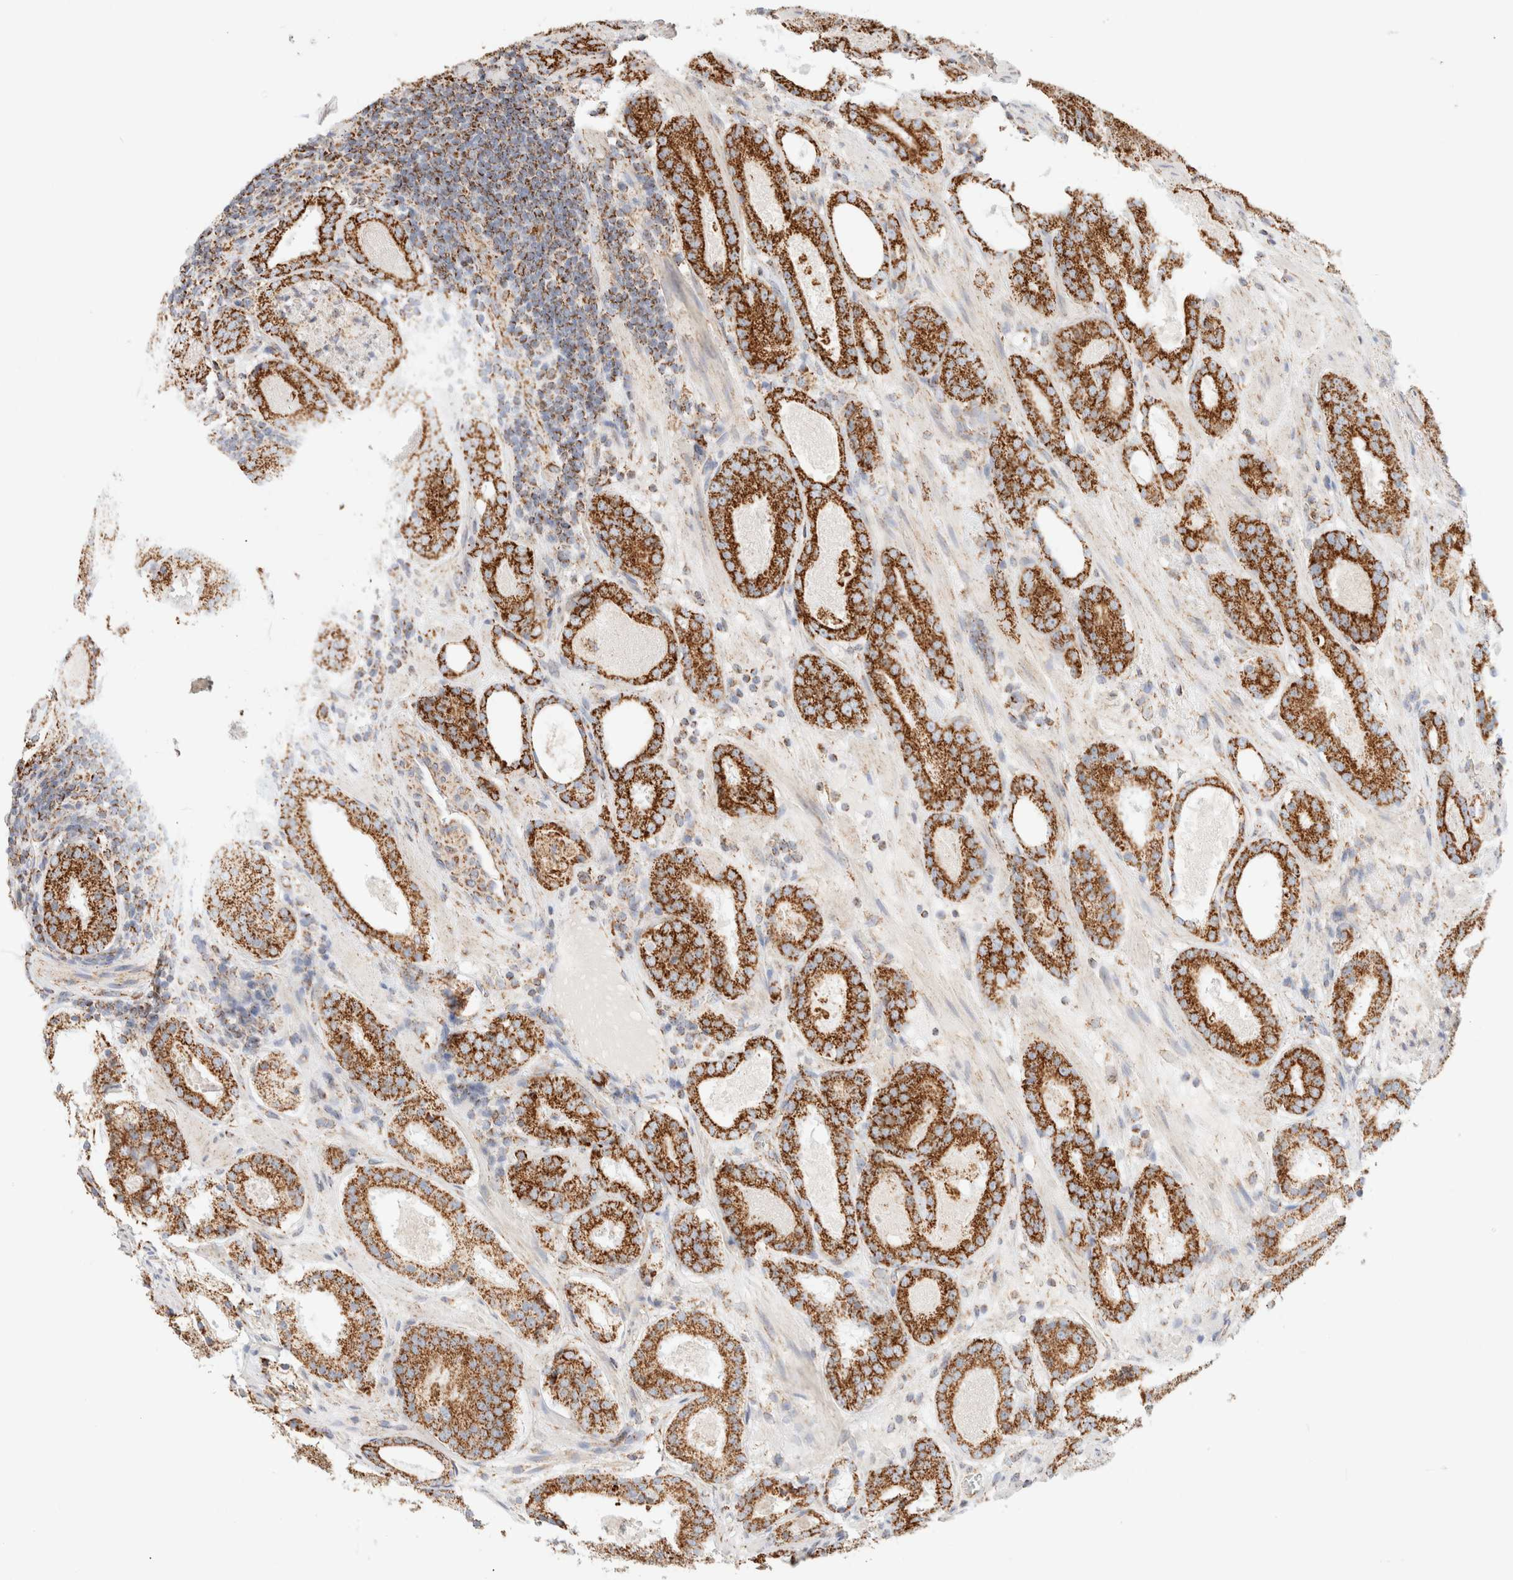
{"staining": {"intensity": "strong", "quantity": ">75%", "location": "cytoplasmic/membranous"}, "tissue": "prostate cancer", "cell_type": "Tumor cells", "image_type": "cancer", "snomed": [{"axis": "morphology", "description": "Adenocarcinoma, Low grade"}, {"axis": "topography", "description": "Prostate"}], "caption": "DAB (3,3'-diaminobenzidine) immunohistochemical staining of prostate low-grade adenocarcinoma demonstrates strong cytoplasmic/membranous protein staining in about >75% of tumor cells. (DAB IHC with brightfield microscopy, high magnification).", "gene": "PHB2", "patient": {"sex": "male", "age": 69}}